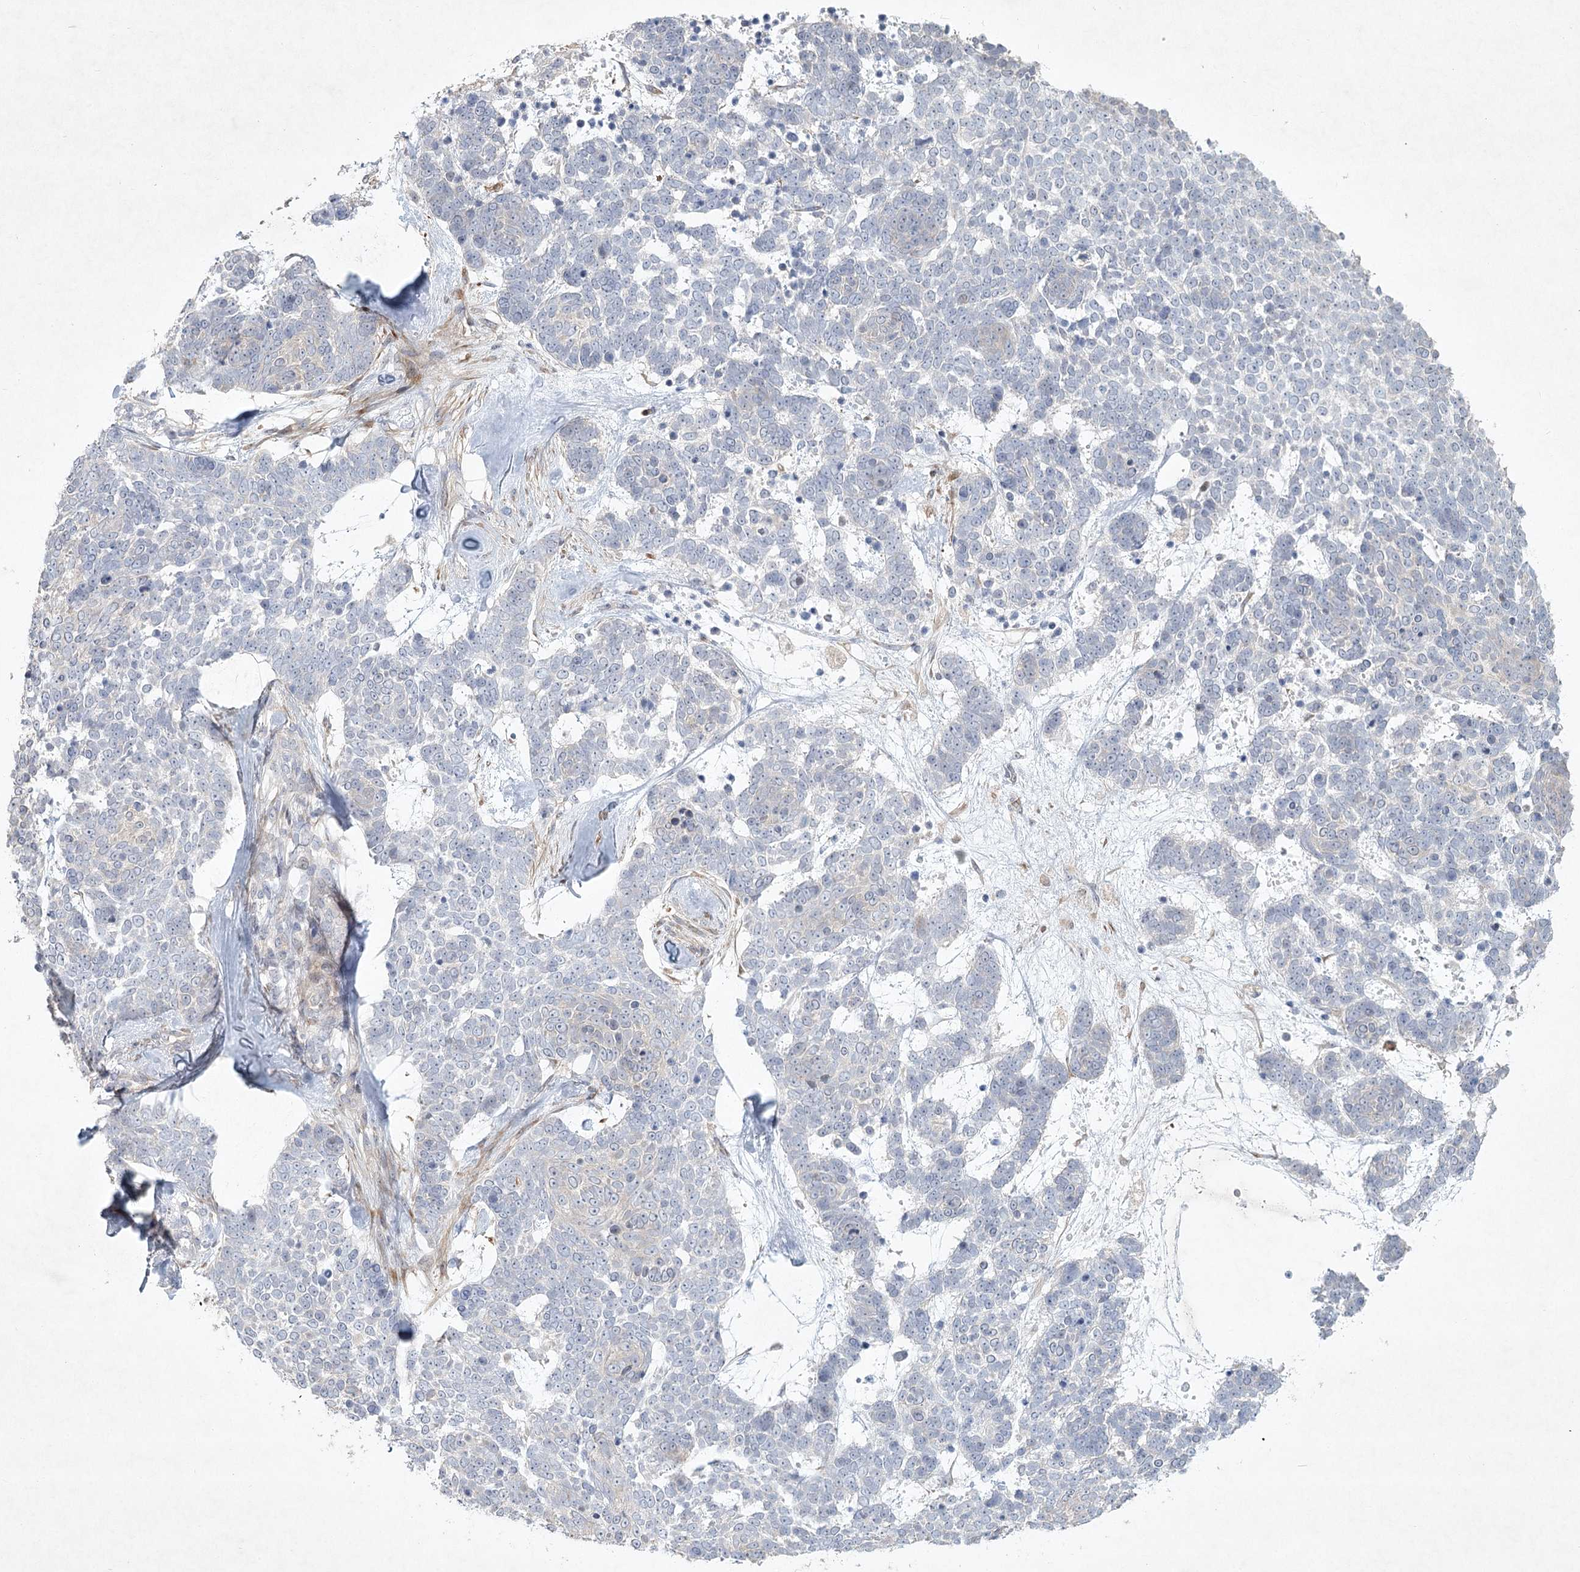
{"staining": {"intensity": "negative", "quantity": "none", "location": "none"}, "tissue": "skin cancer", "cell_type": "Tumor cells", "image_type": "cancer", "snomed": [{"axis": "morphology", "description": "Basal cell carcinoma"}, {"axis": "topography", "description": "Skin"}], "caption": "Tumor cells show no significant protein positivity in skin basal cell carcinoma.", "gene": "FAM110C", "patient": {"sex": "female", "age": 81}}